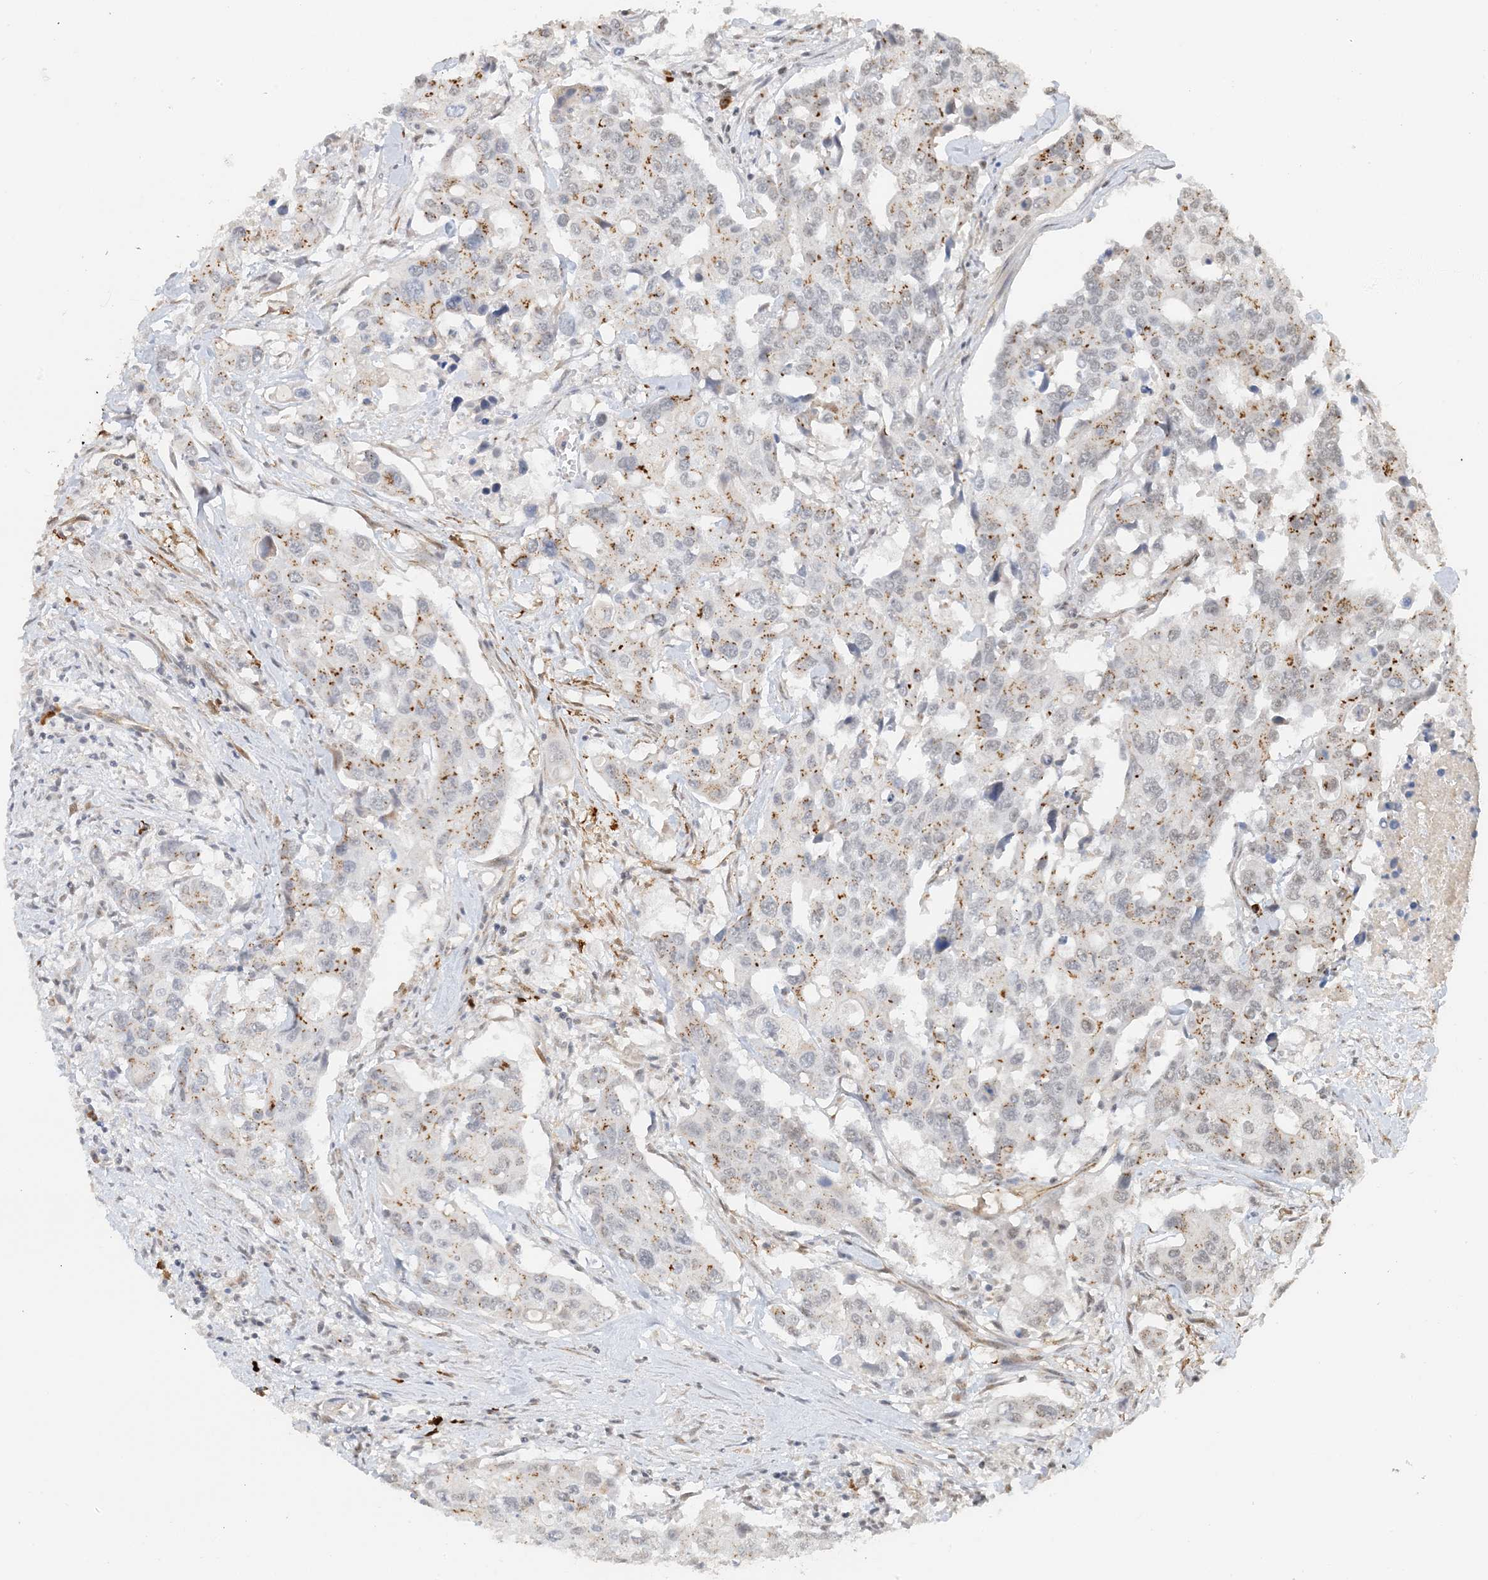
{"staining": {"intensity": "moderate", "quantity": "25%-75%", "location": "cytoplasmic/membranous"}, "tissue": "colorectal cancer", "cell_type": "Tumor cells", "image_type": "cancer", "snomed": [{"axis": "morphology", "description": "Adenocarcinoma, NOS"}, {"axis": "topography", "description": "Colon"}], "caption": "Colorectal cancer was stained to show a protein in brown. There is medium levels of moderate cytoplasmic/membranous positivity in about 25%-75% of tumor cells.", "gene": "ZCCHC4", "patient": {"sex": "male", "age": 77}}